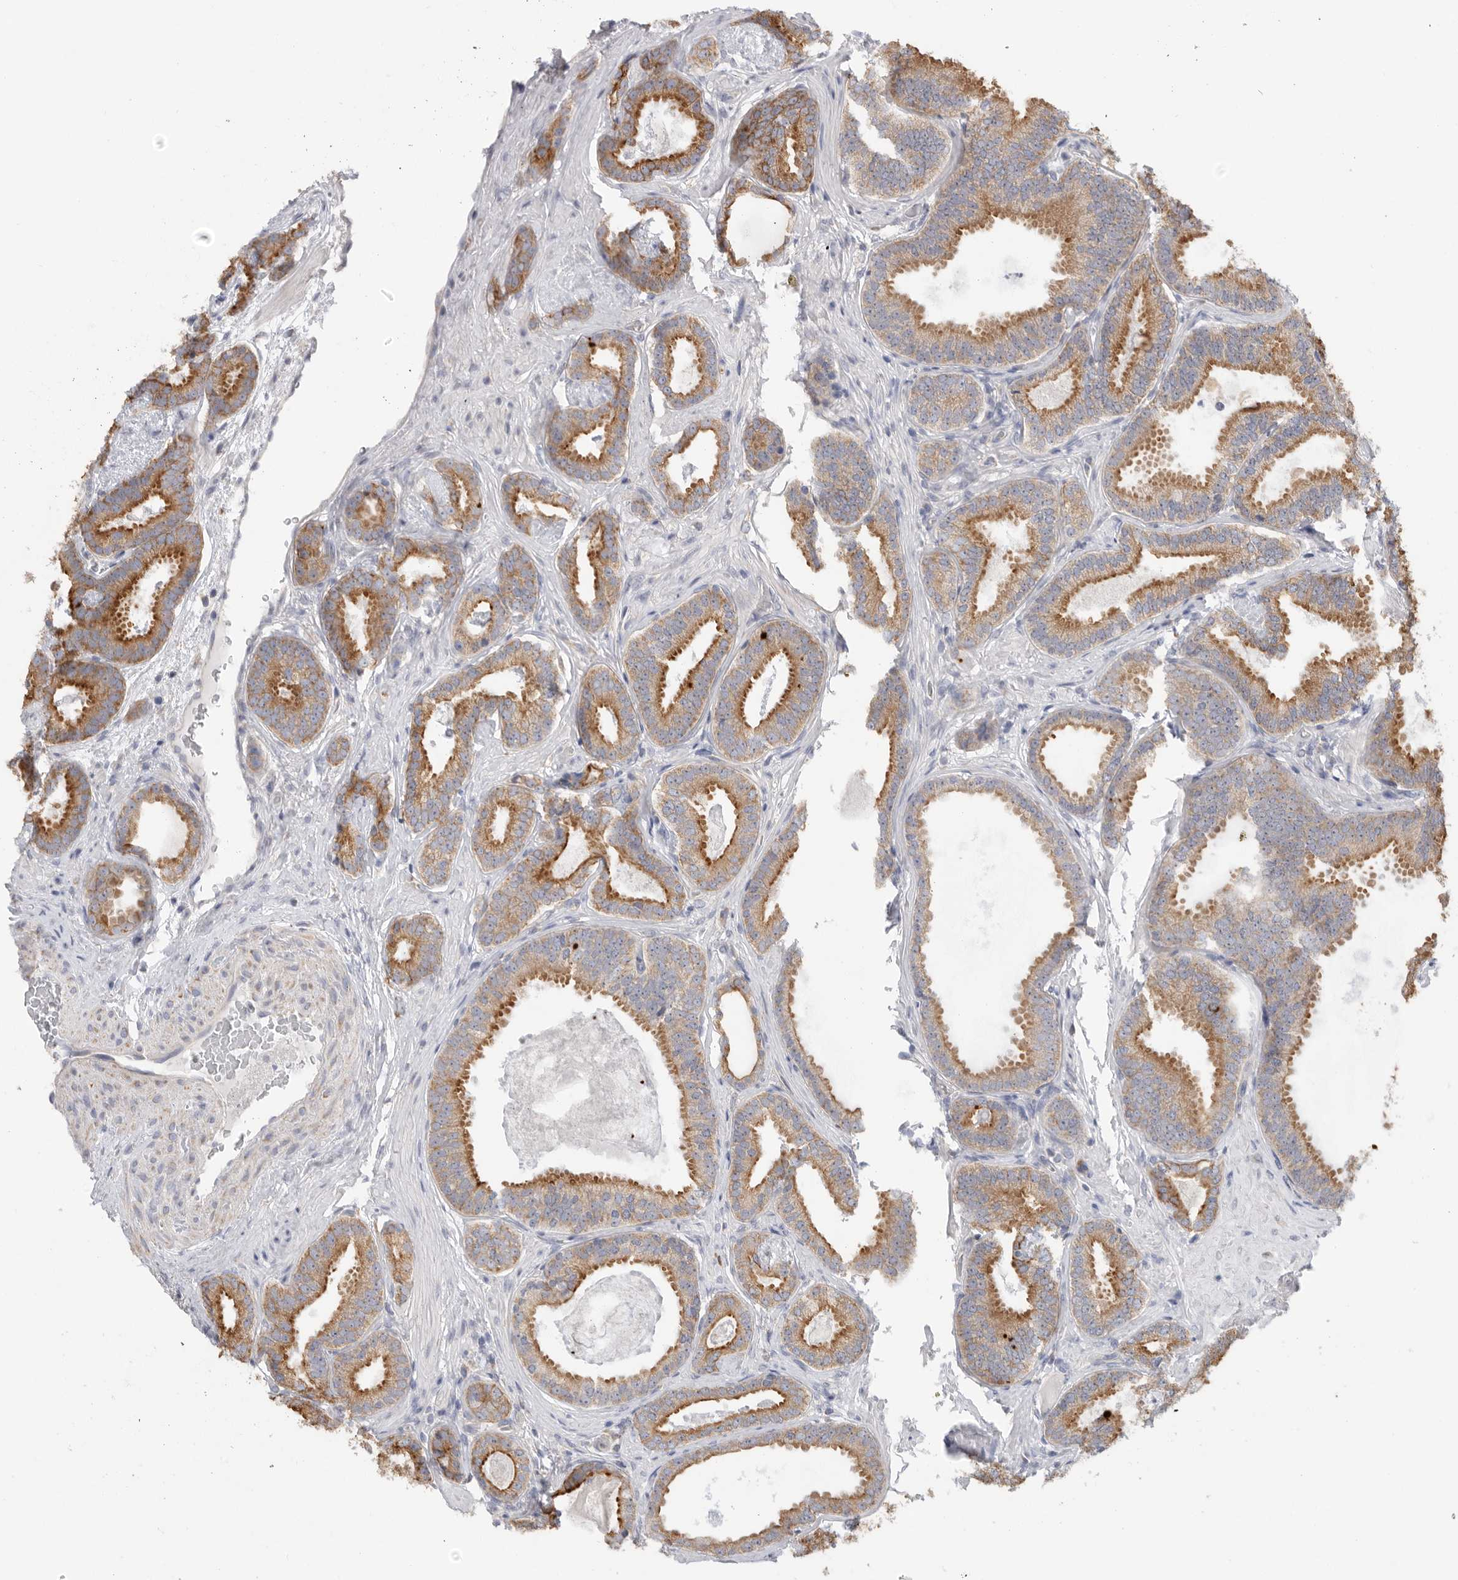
{"staining": {"intensity": "moderate", "quantity": ">75%", "location": "cytoplasmic/membranous"}, "tissue": "prostate cancer", "cell_type": "Tumor cells", "image_type": "cancer", "snomed": [{"axis": "morphology", "description": "Adenocarcinoma, Low grade"}, {"axis": "topography", "description": "Prostate"}], "caption": "Human prostate low-grade adenocarcinoma stained for a protein (brown) reveals moderate cytoplasmic/membranous positive staining in about >75% of tumor cells.", "gene": "MTFR1L", "patient": {"sex": "male", "age": 71}}